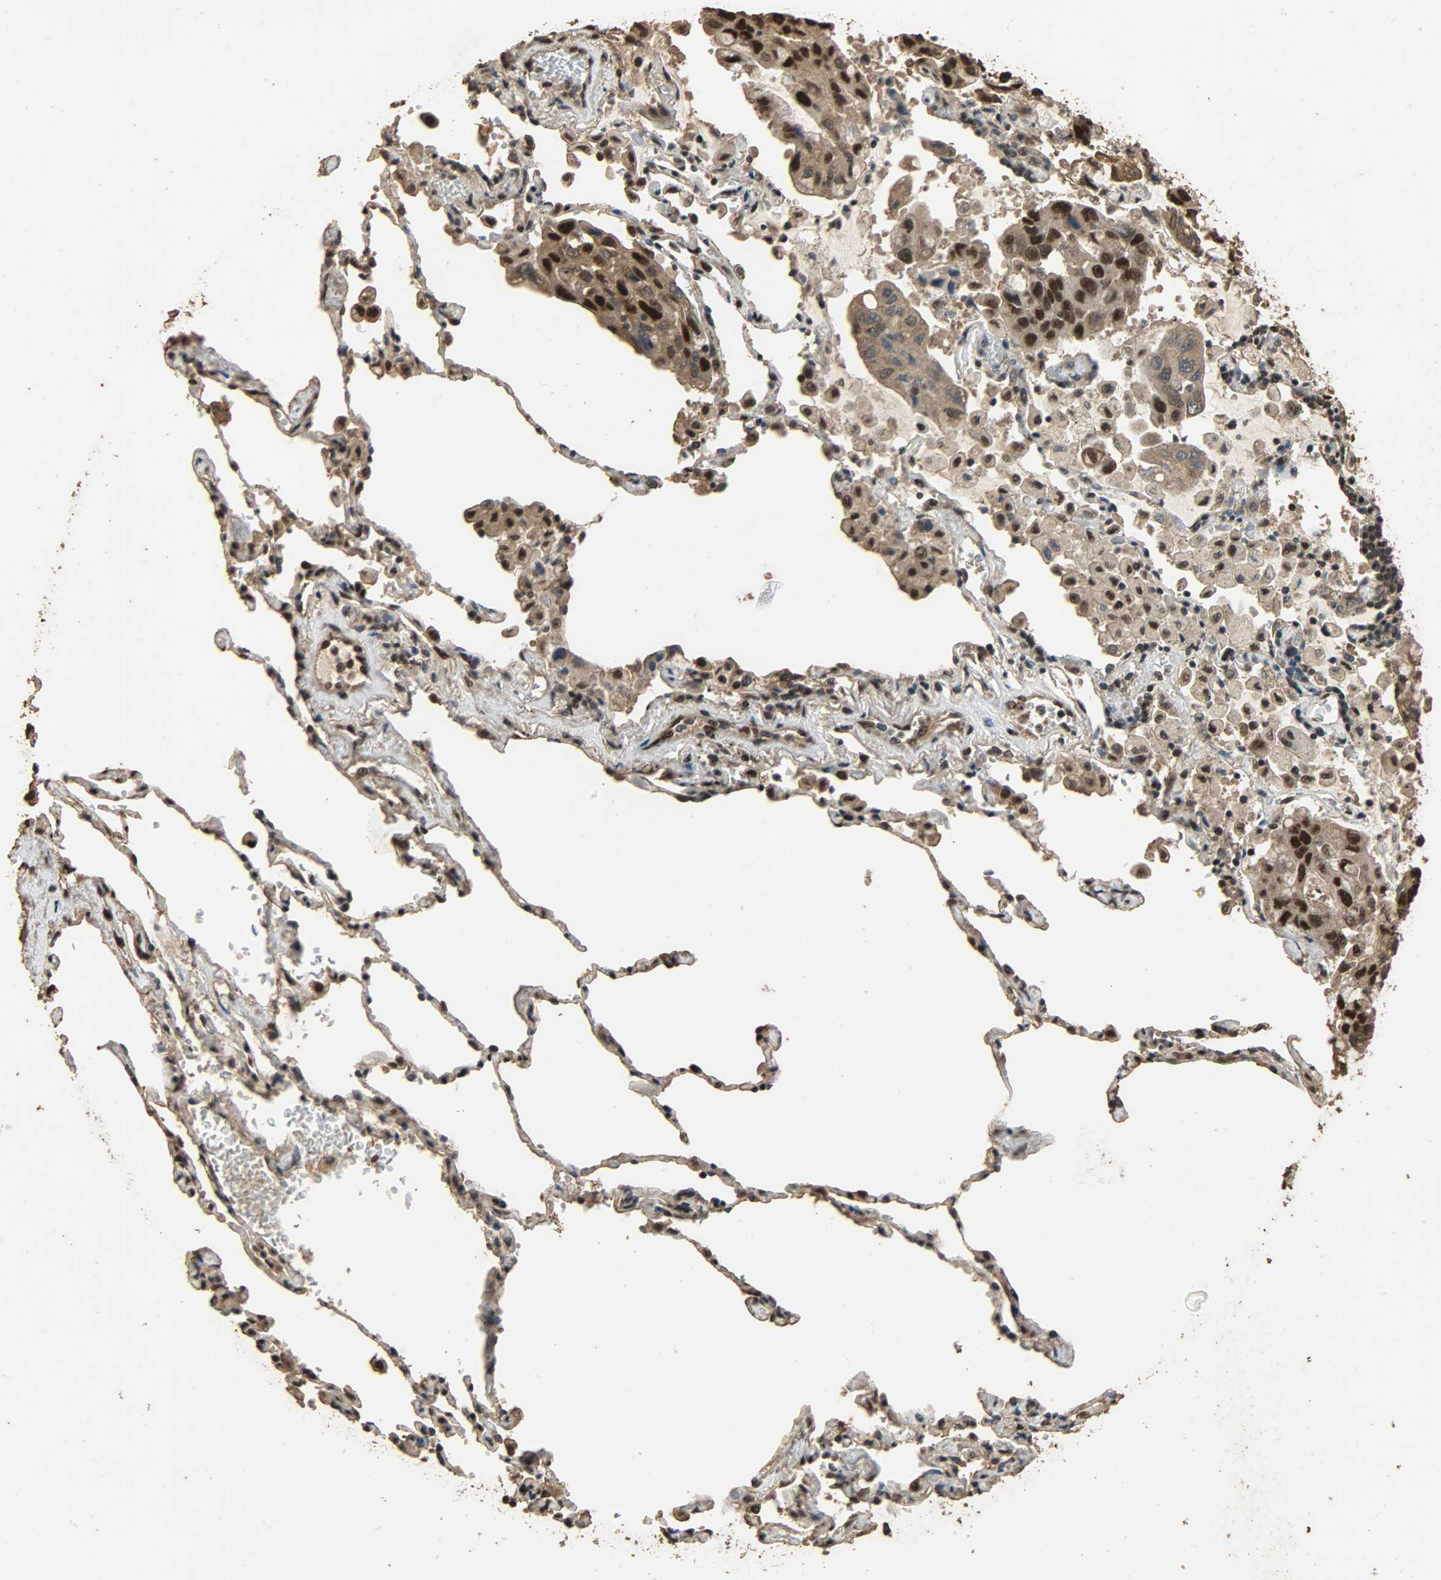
{"staining": {"intensity": "strong", "quantity": ">75%", "location": "cytoplasmic/membranous,nuclear"}, "tissue": "lung cancer", "cell_type": "Tumor cells", "image_type": "cancer", "snomed": [{"axis": "morphology", "description": "Adenocarcinoma, NOS"}, {"axis": "topography", "description": "Lung"}], "caption": "Immunohistochemical staining of human lung cancer shows high levels of strong cytoplasmic/membranous and nuclear protein staining in about >75% of tumor cells.", "gene": "CCNT2", "patient": {"sex": "male", "age": 64}}